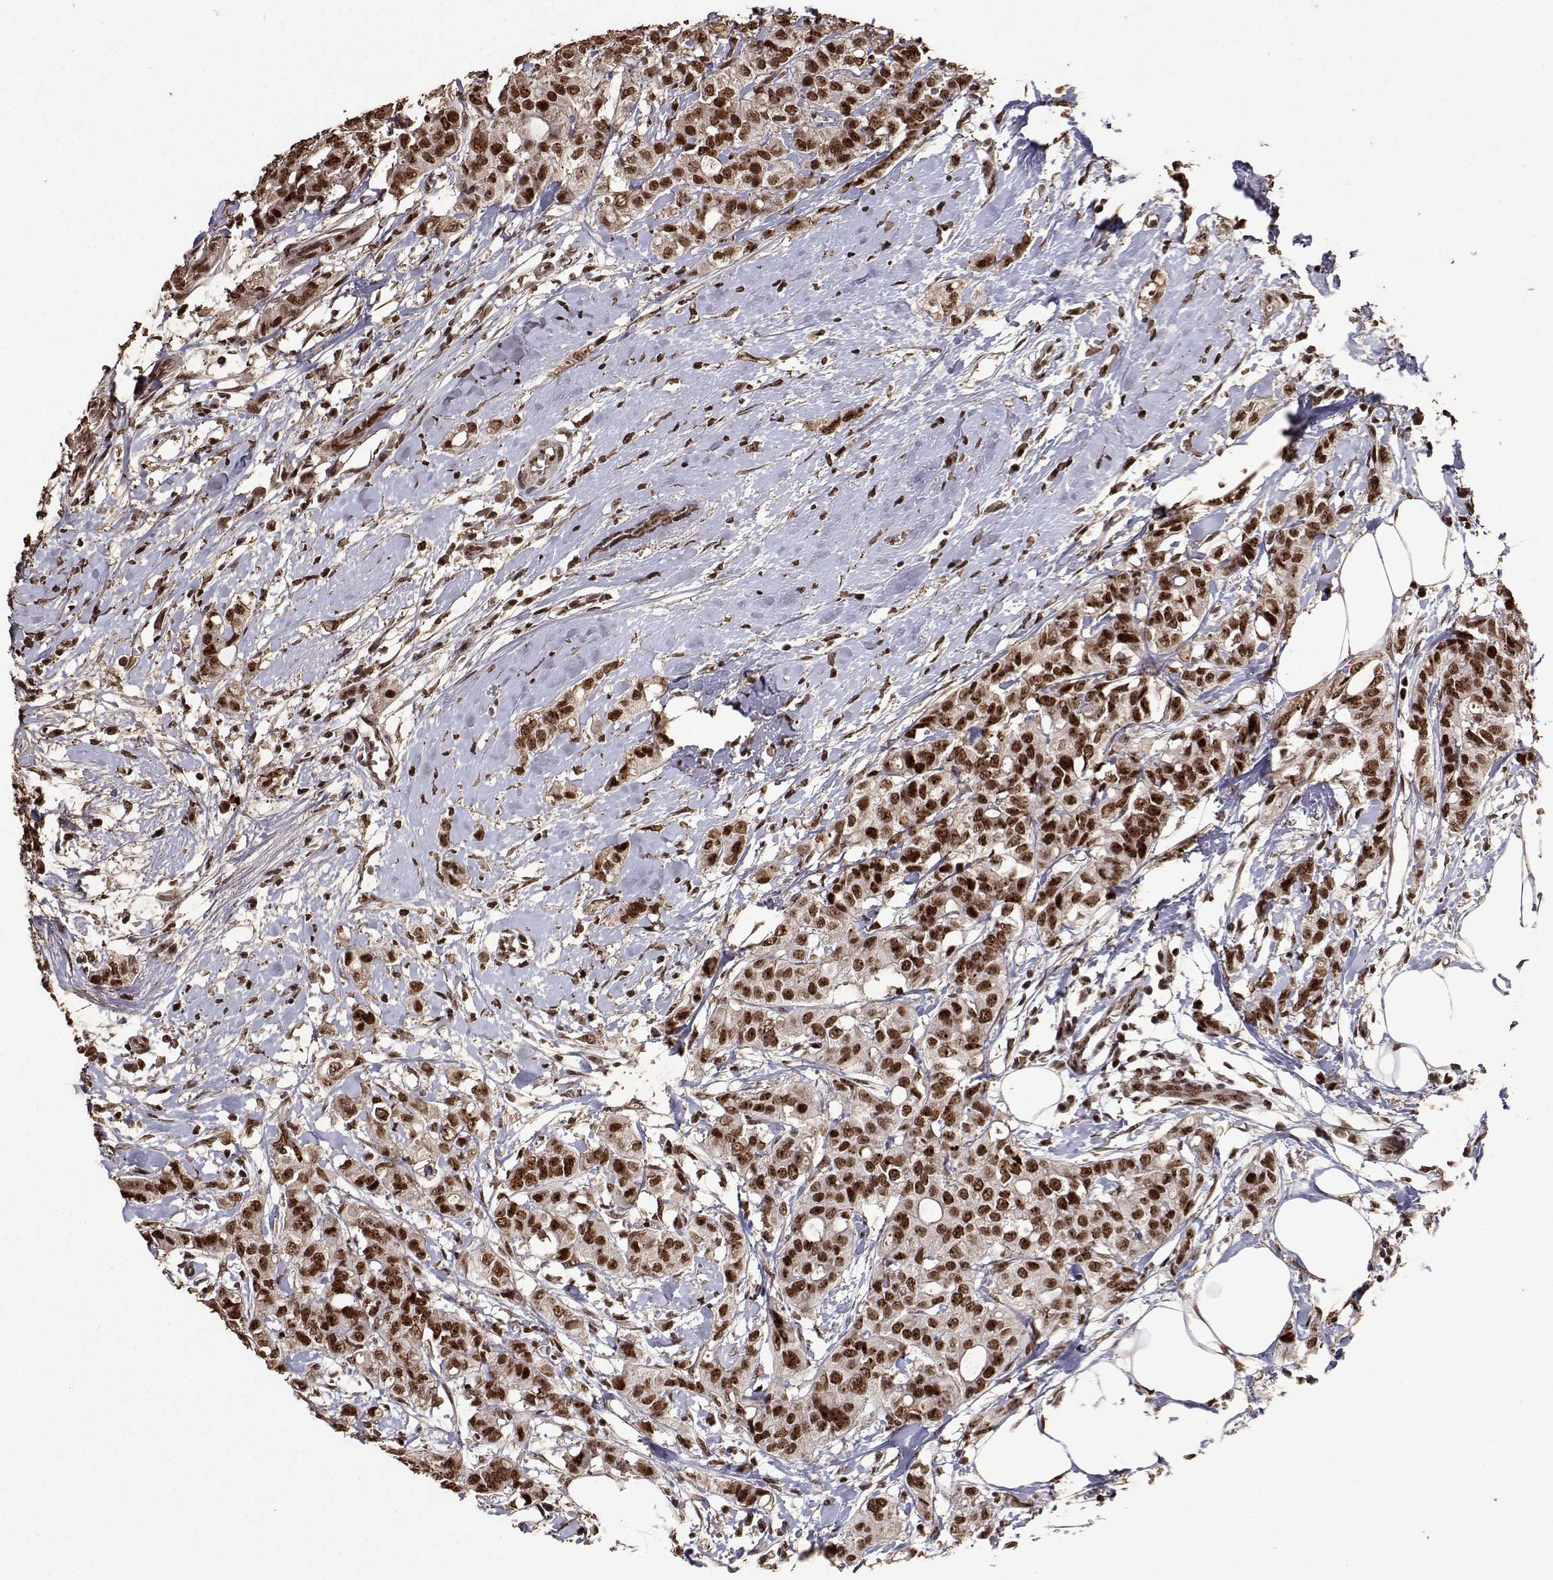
{"staining": {"intensity": "strong", "quantity": ">75%", "location": "nuclear"}, "tissue": "breast cancer", "cell_type": "Tumor cells", "image_type": "cancer", "snomed": [{"axis": "morphology", "description": "Duct carcinoma"}, {"axis": "topography", "description": "Breast"}], "caption": "Brown immunohistochemical staining in breast invasive ductal carcinoma shows strong nuclear expression in approximately >75% of tumor cells.", "gene": "TOE1", "patient": {"sex": "female", "age": 40}}